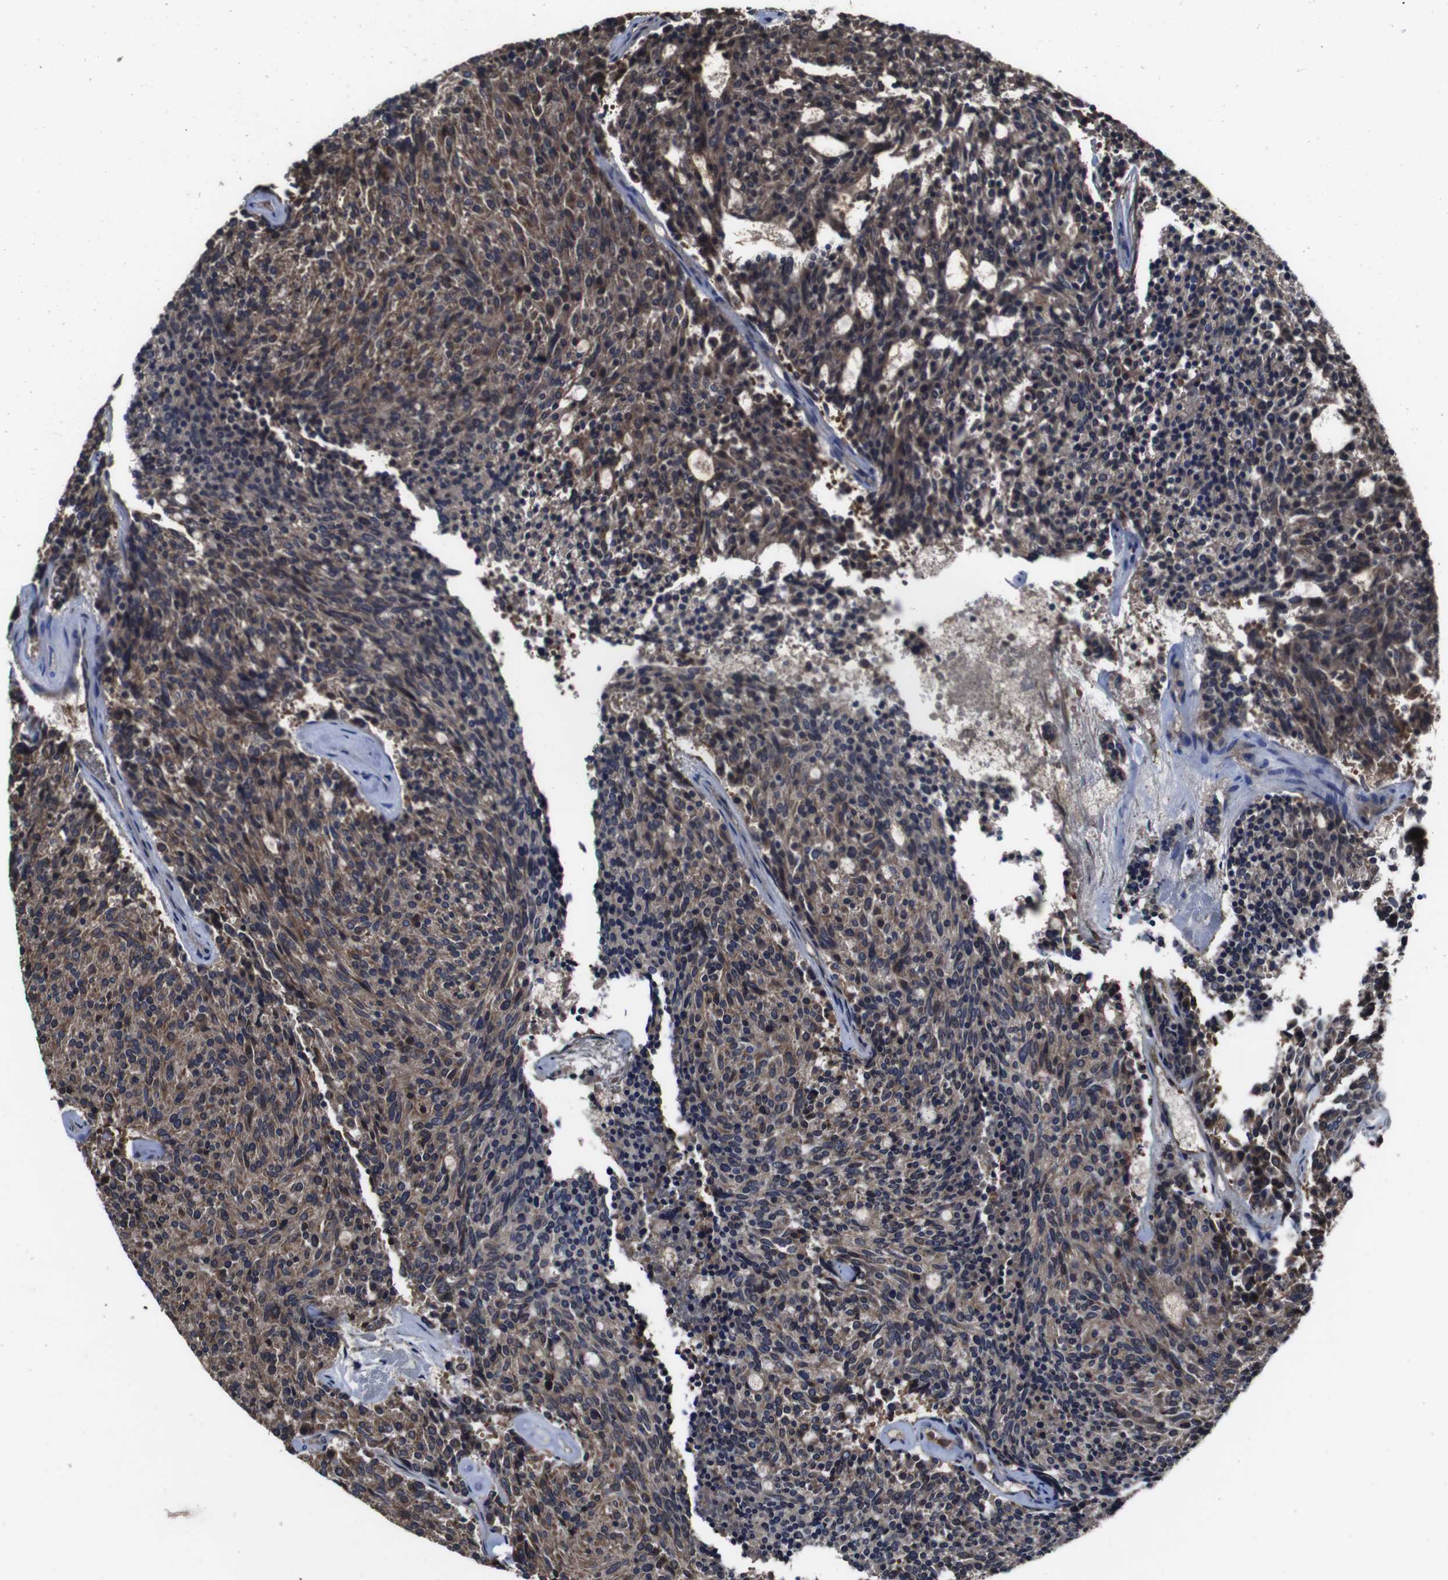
{"staining": {"intensity": "moderate", "quantity": "25%-75%", "location": "cytoplasmic/membranous"}, "tissue": "carcinoid", "cell_type": "Tumor cells", "image_type": "cancer", "snomed": [{"axis": "morphology", "description": "Carcinoid, malignant, NOS"}, {"axis": "topography", "description": "Pancreas"}], "caption": "Carcinoid was stained to show a protein in brown. There is medium levels of moderate cytoplasmic/membranous positivity in about 25%-75% of tumor cells.", "gene": "CXCL11", "patient": {"sex": "female", "age": 54}}